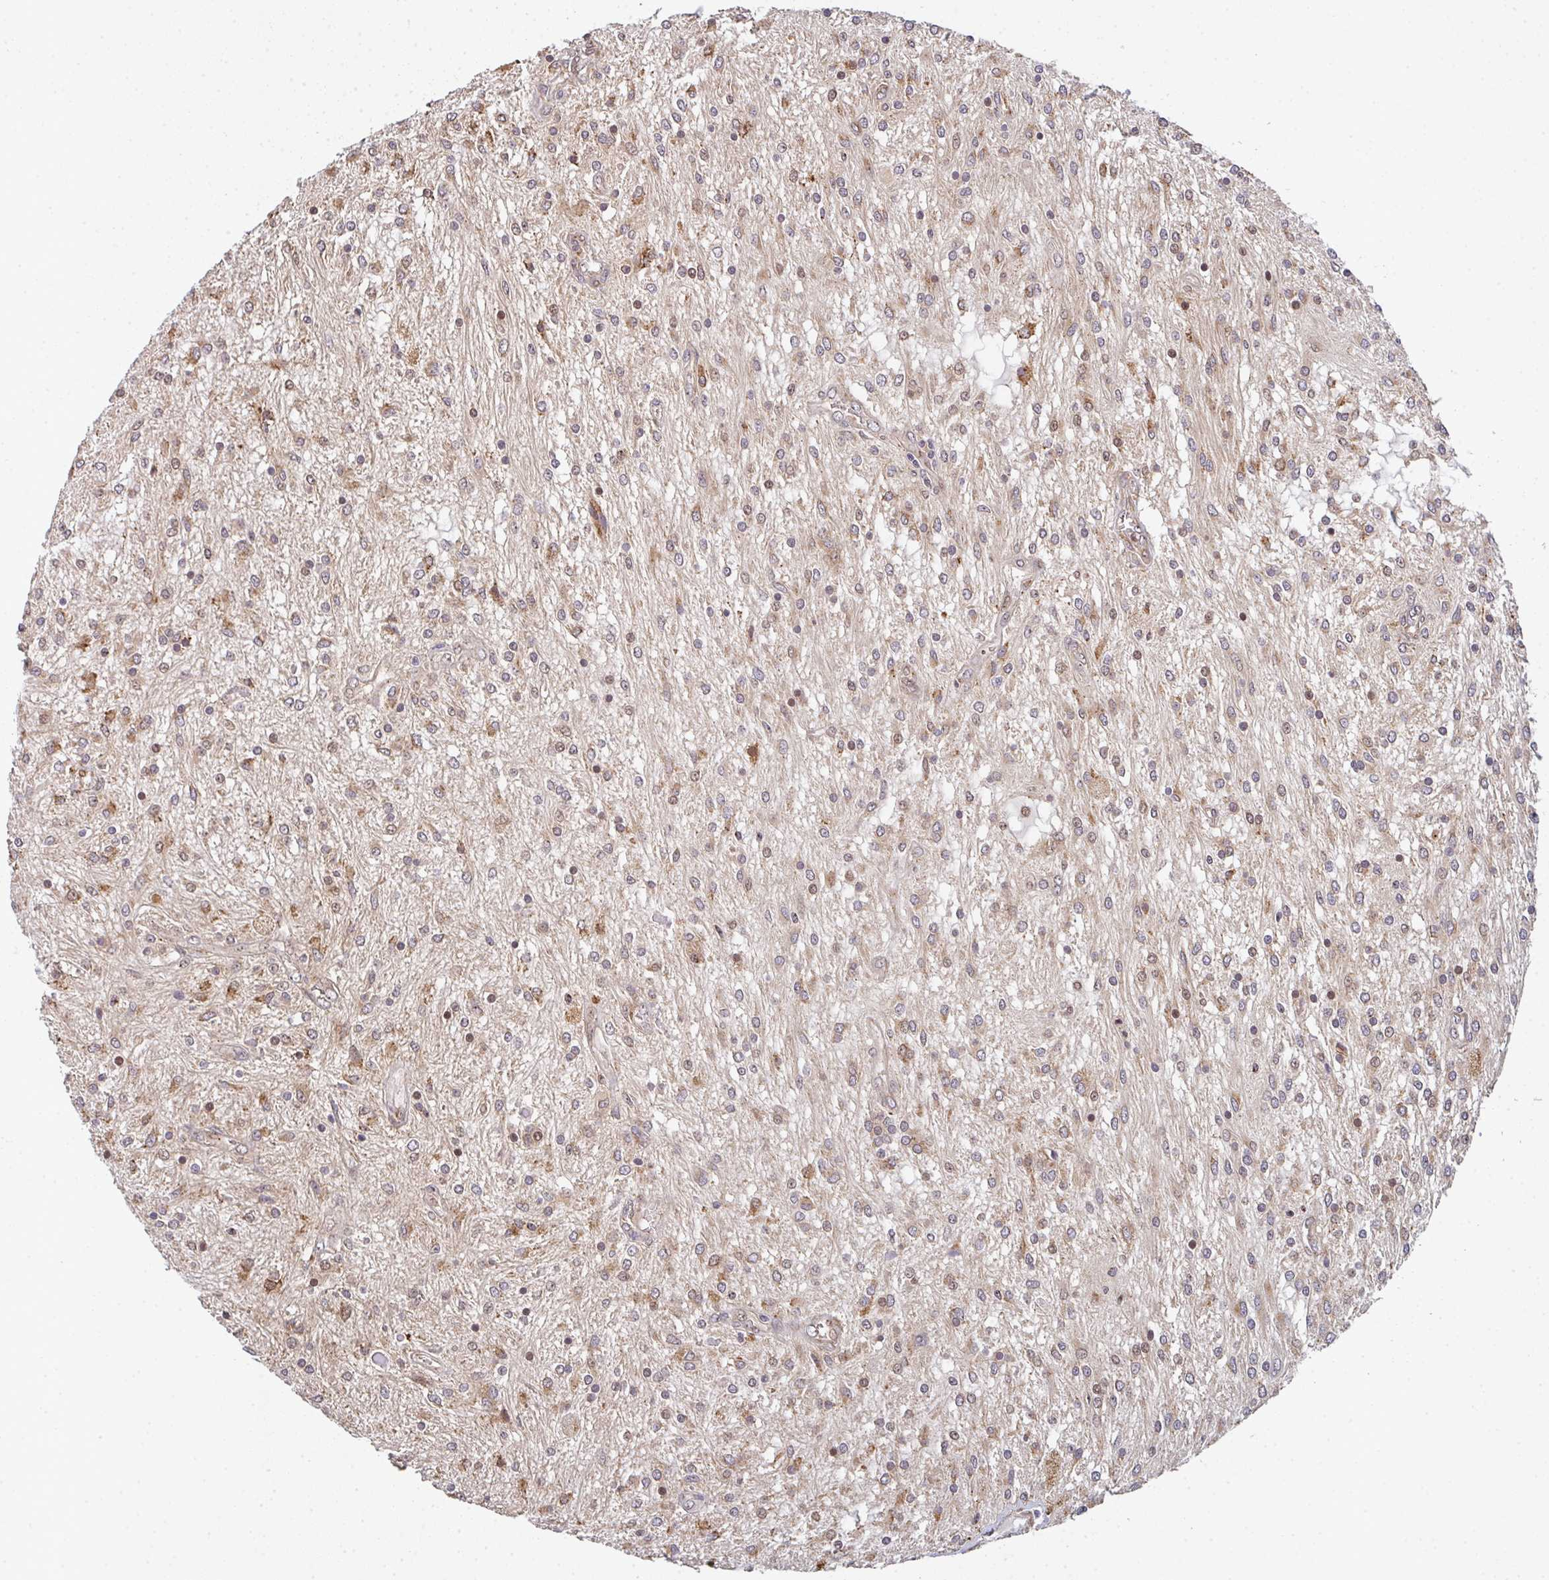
{"staining": {"intensity": "moderate", "quantity": "25%-75%", "location": "cytoplasmic/membranous"}, "tissue": "glioma", "cell_type": "Tumor cells", "image_type": "cancer", "snomed": [{"axis": "morphology", "description": "Glioma, malignant, Low grade"}, {"axis": "topography", "description": "Cerebellum"}], "caption": "A histopathology image showing moderate cytoplasmic/membranous expression in approximately 25%-75% of tumor cells in malignant glioma (low-grade), as visualized by brown immunohistochemical staining.", "gene": "SIMC1", "patient": {"sex": "female", "age": 14}}